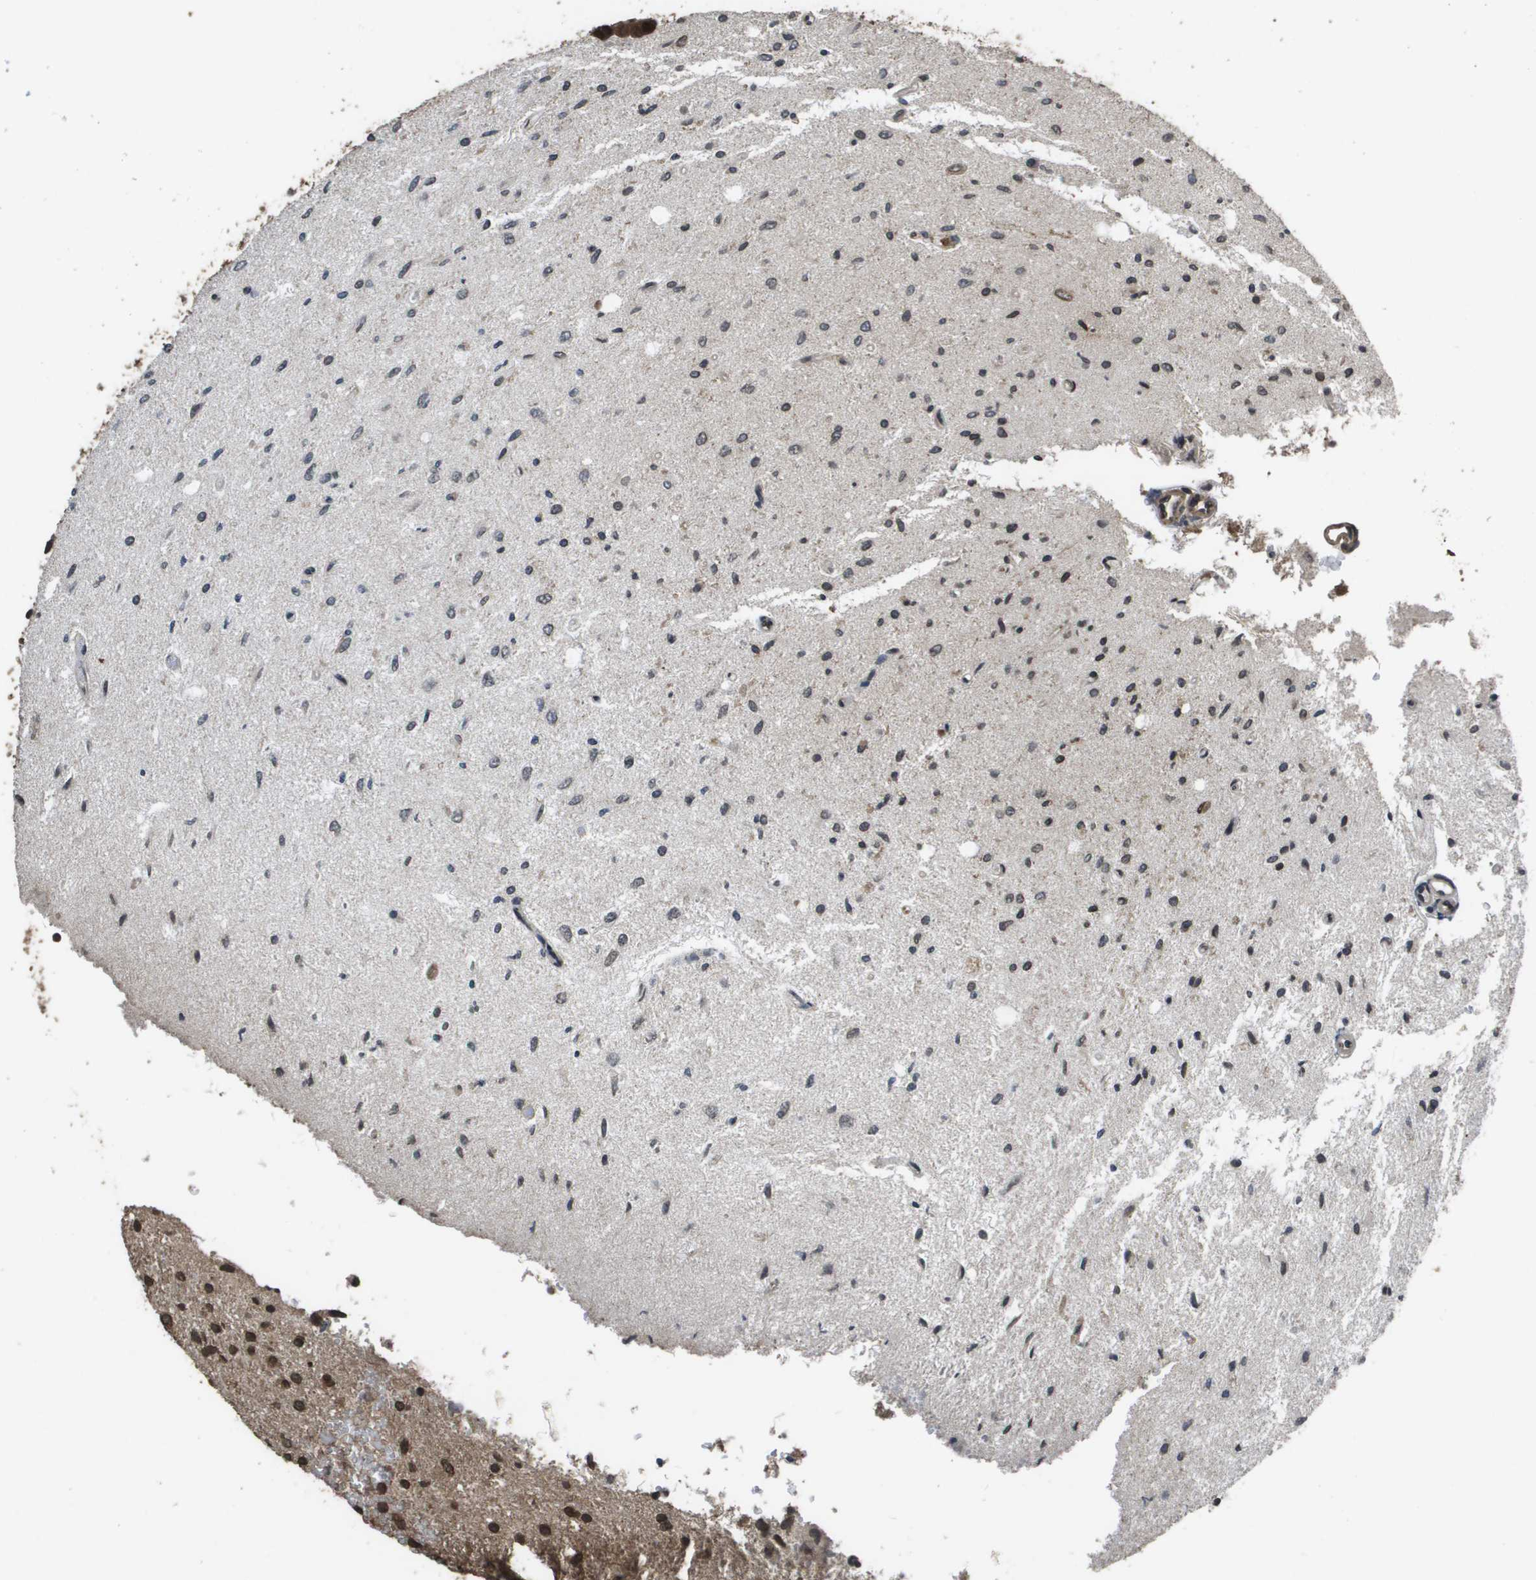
{"staining": {"intensity": "strong", "quantity": "25%-75%", "location": "cytoplasmic/membranous,nuclear"}, "tissue": "glioma", "cell_type": "Tumor cells", "image_type": "cancer", "snomed": [{"axis": "morphology", "description": "Glioma, malignant, Low grade"}, {"axis": "topography", "description": "Brain"}], "caption": "This image exhibits immunohistochemistry staining of low-grade glioma (malignant), with high strong cytoplasmic/membranous and nuclear expression in about 25%-75% of tumor cells.", "gene": "AXIN2", "patient": {"sex": "male", "age": 77}}